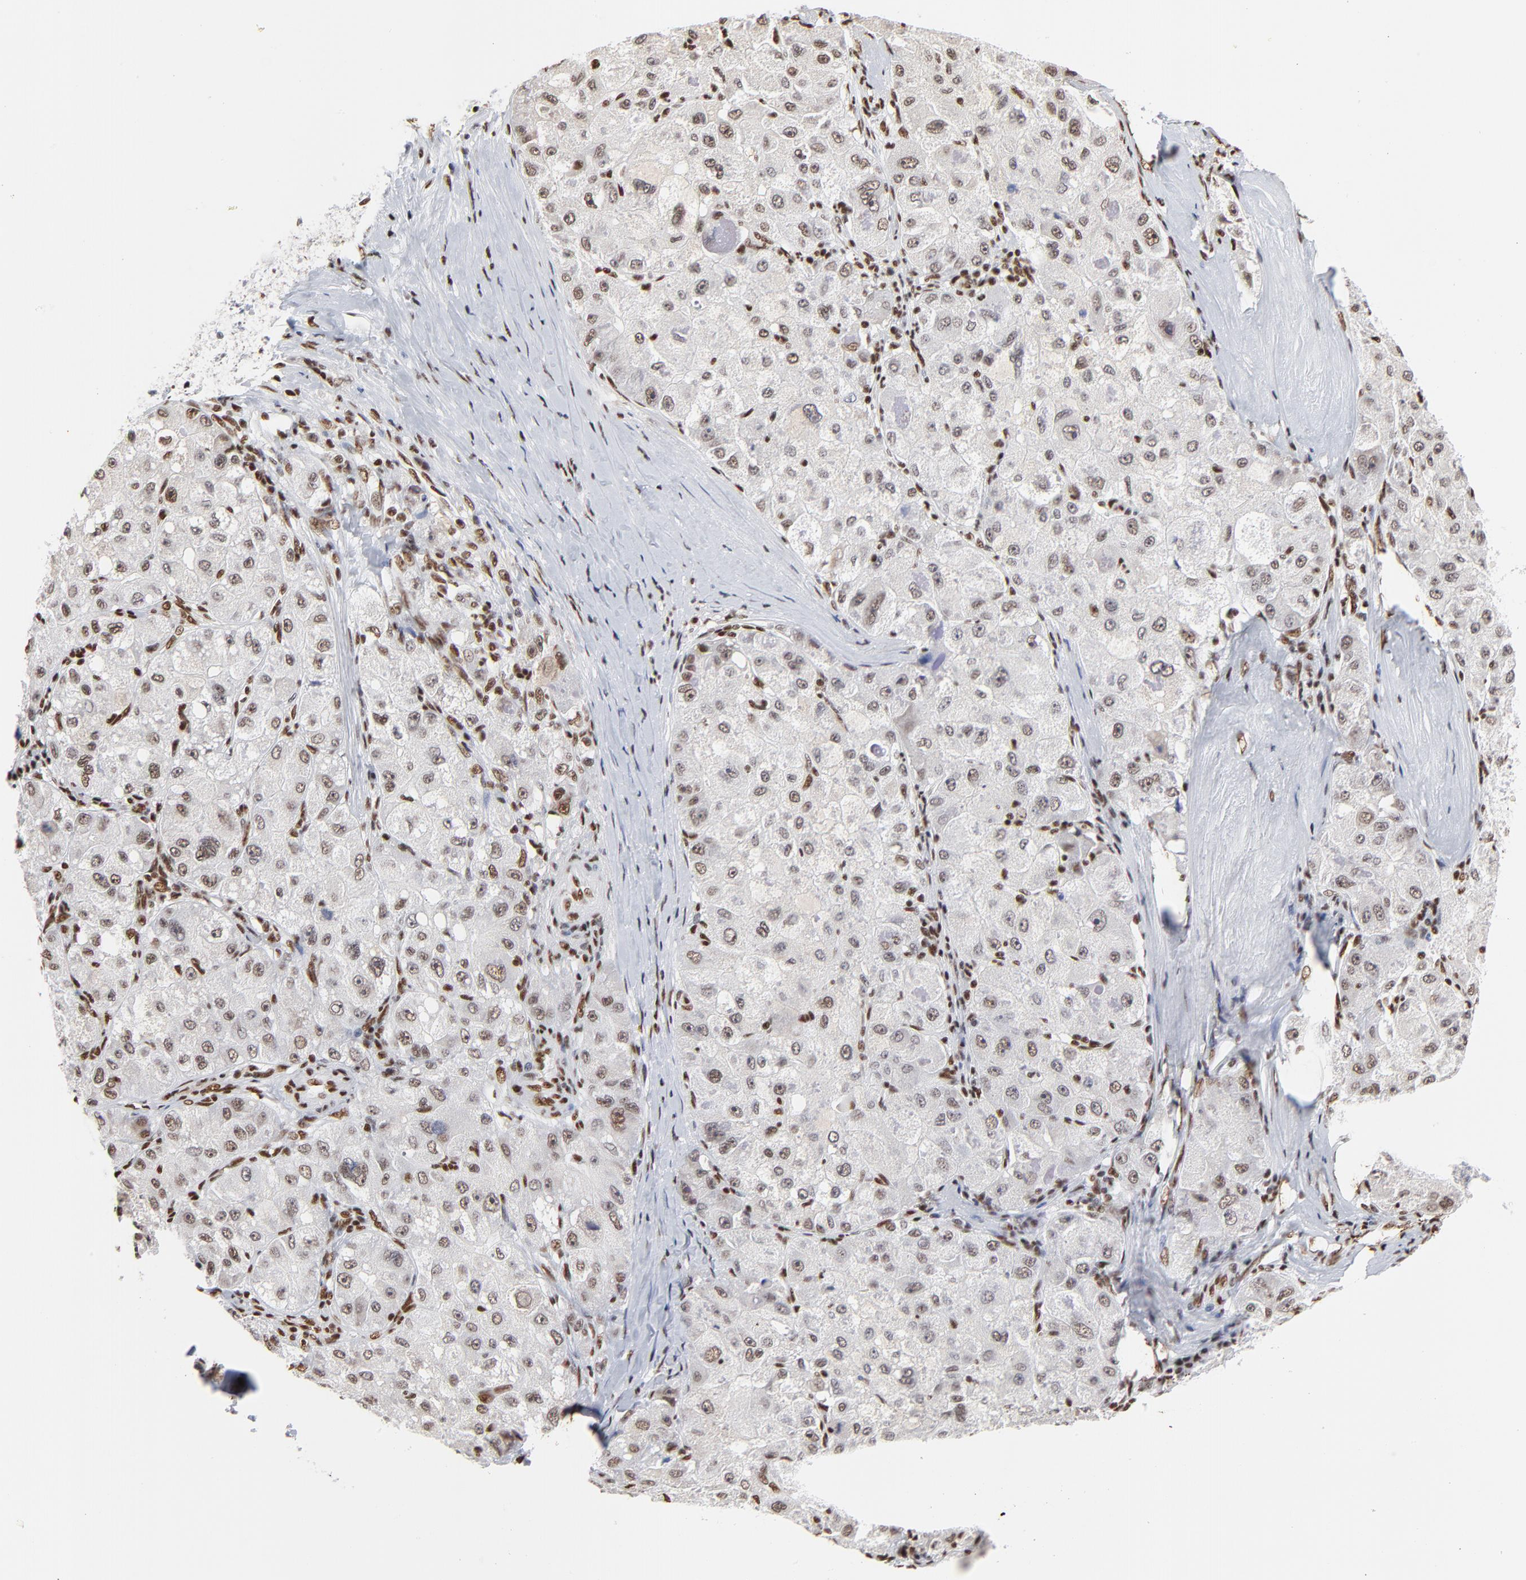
{"staining": {"intensity": "moderate", "quantity": "25%-75%", "location": "nuclear"}, "tissue": "liver cancer", "cell_type": "Tumor cells", "image_type": "cancer", "snomed": [{"axis": "morphology", "description": "Carcinoma, Hepatocellular, NOS"}, {"axis": "topography", "description": "Liver"}], "caption": "Immunohistochemistry (IHC) micrograph of human liver hepatocellular carcinoma stained for a protein (brown), which exhibits medium levels of moderate nuclear positivity in approximately 25%-75% of tumor cells.", "gene": "CREB1", "patient": {"sex": "male", "age": 80}}